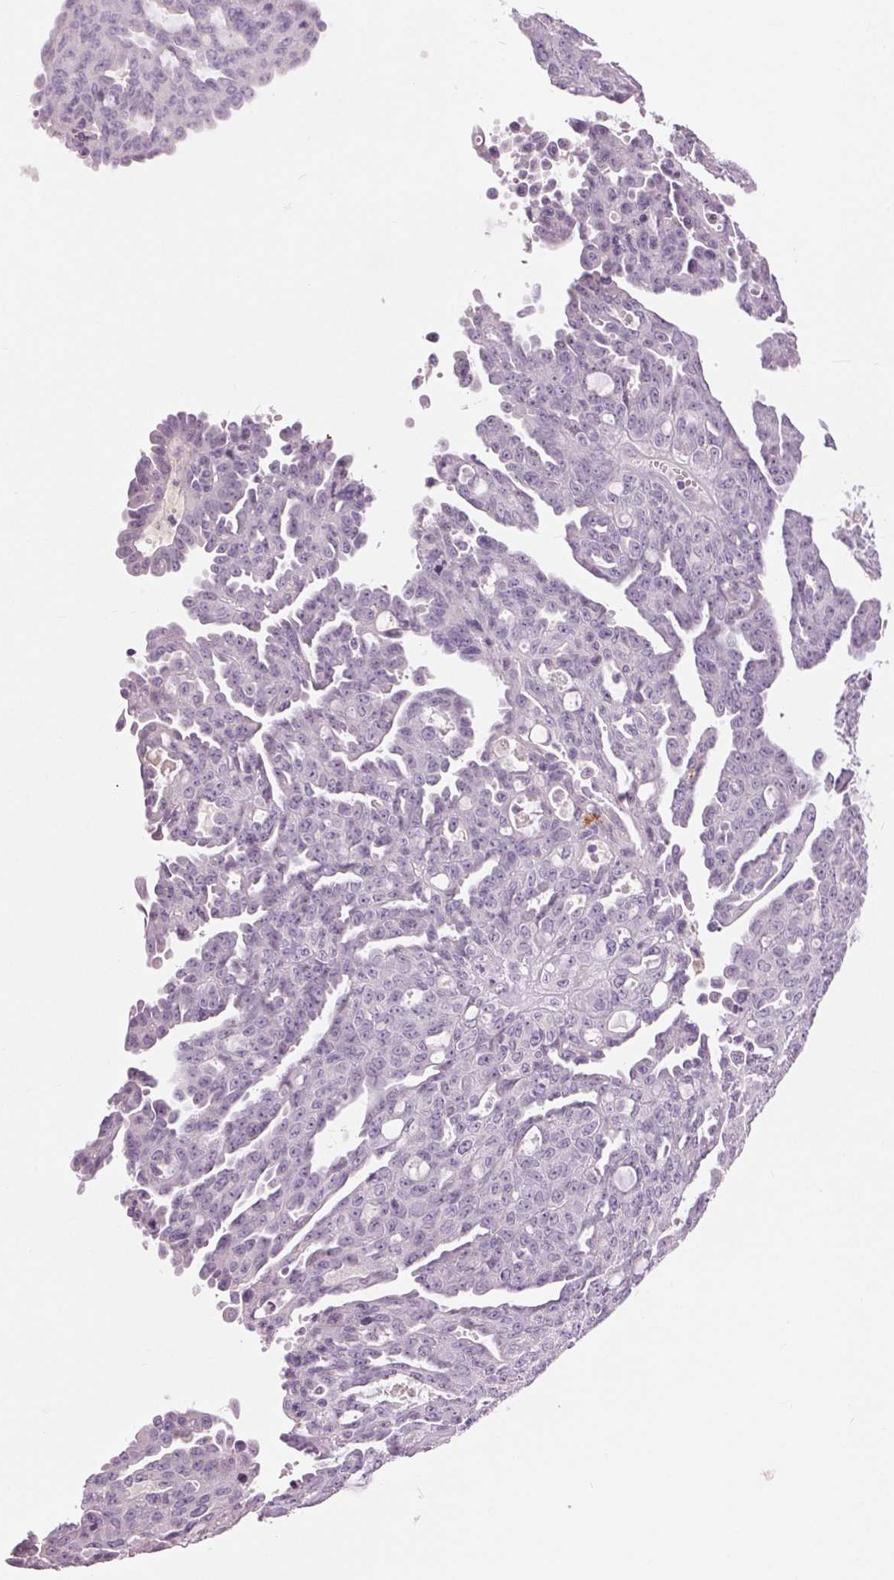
{"staining": {"intensity": "negative", "quantity": "none", "location": "none"}, "tissue": "ovarian cancer", "cell_type": "Tumor cells", "image_type": "cancer", "snomed": [{"axis": "morphology", "description": "Cystadenocarcinoma, serous, NOS"}, {"axis": "topography", "description": "Ovary"}], "caption": "High magnification brightfield microscopy of serous cystadenocarcinoma (ovarian) stained with DAB (brown) and counterstained with hematoxylin (blue): tumor cells show no significant staining.", "gene": "DSG3", "patient": {"sex": "female", "age": 71}}